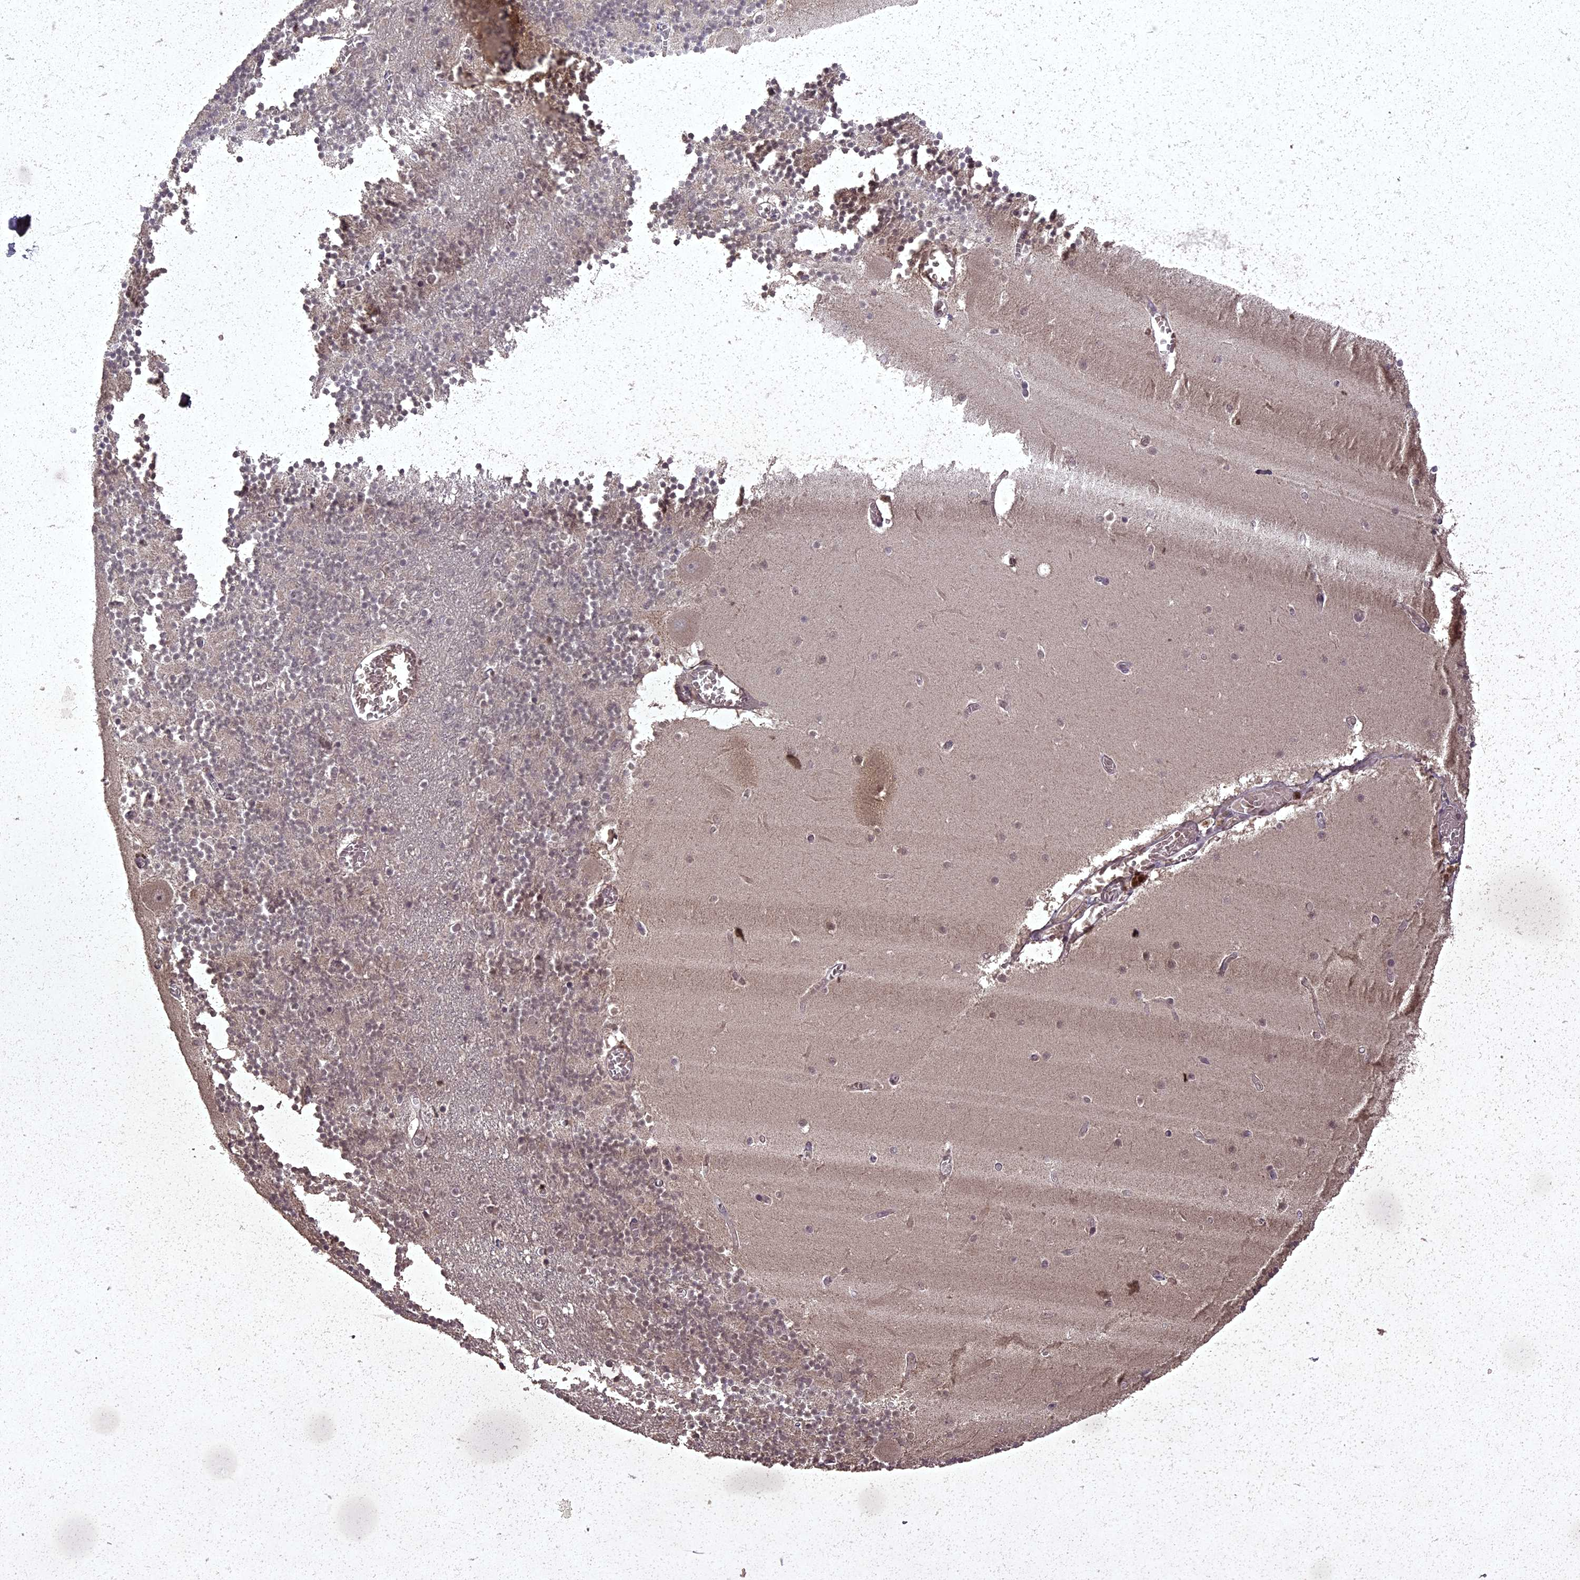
{"staining": {"intensity": "negative", "quantity": "none", "location": "none"}, "tissue": "cerebellum", "cell_type": "Cells in granular layer", "image_type": "normal", "snomed": [{"axis": "morphology", "description": "Normal tissue, NOS"}, {"axis": "topography", "description": "Cerebellum"}], "caption": "Protein analysis of unremarkable cerebellum reveals no significant expression in cells in granular layer. (DAB immunohistochemistry (IHC) with hematoxylin counter stain).", "gene": "ING5", "patient": {"sex": "female", "age": 28}}